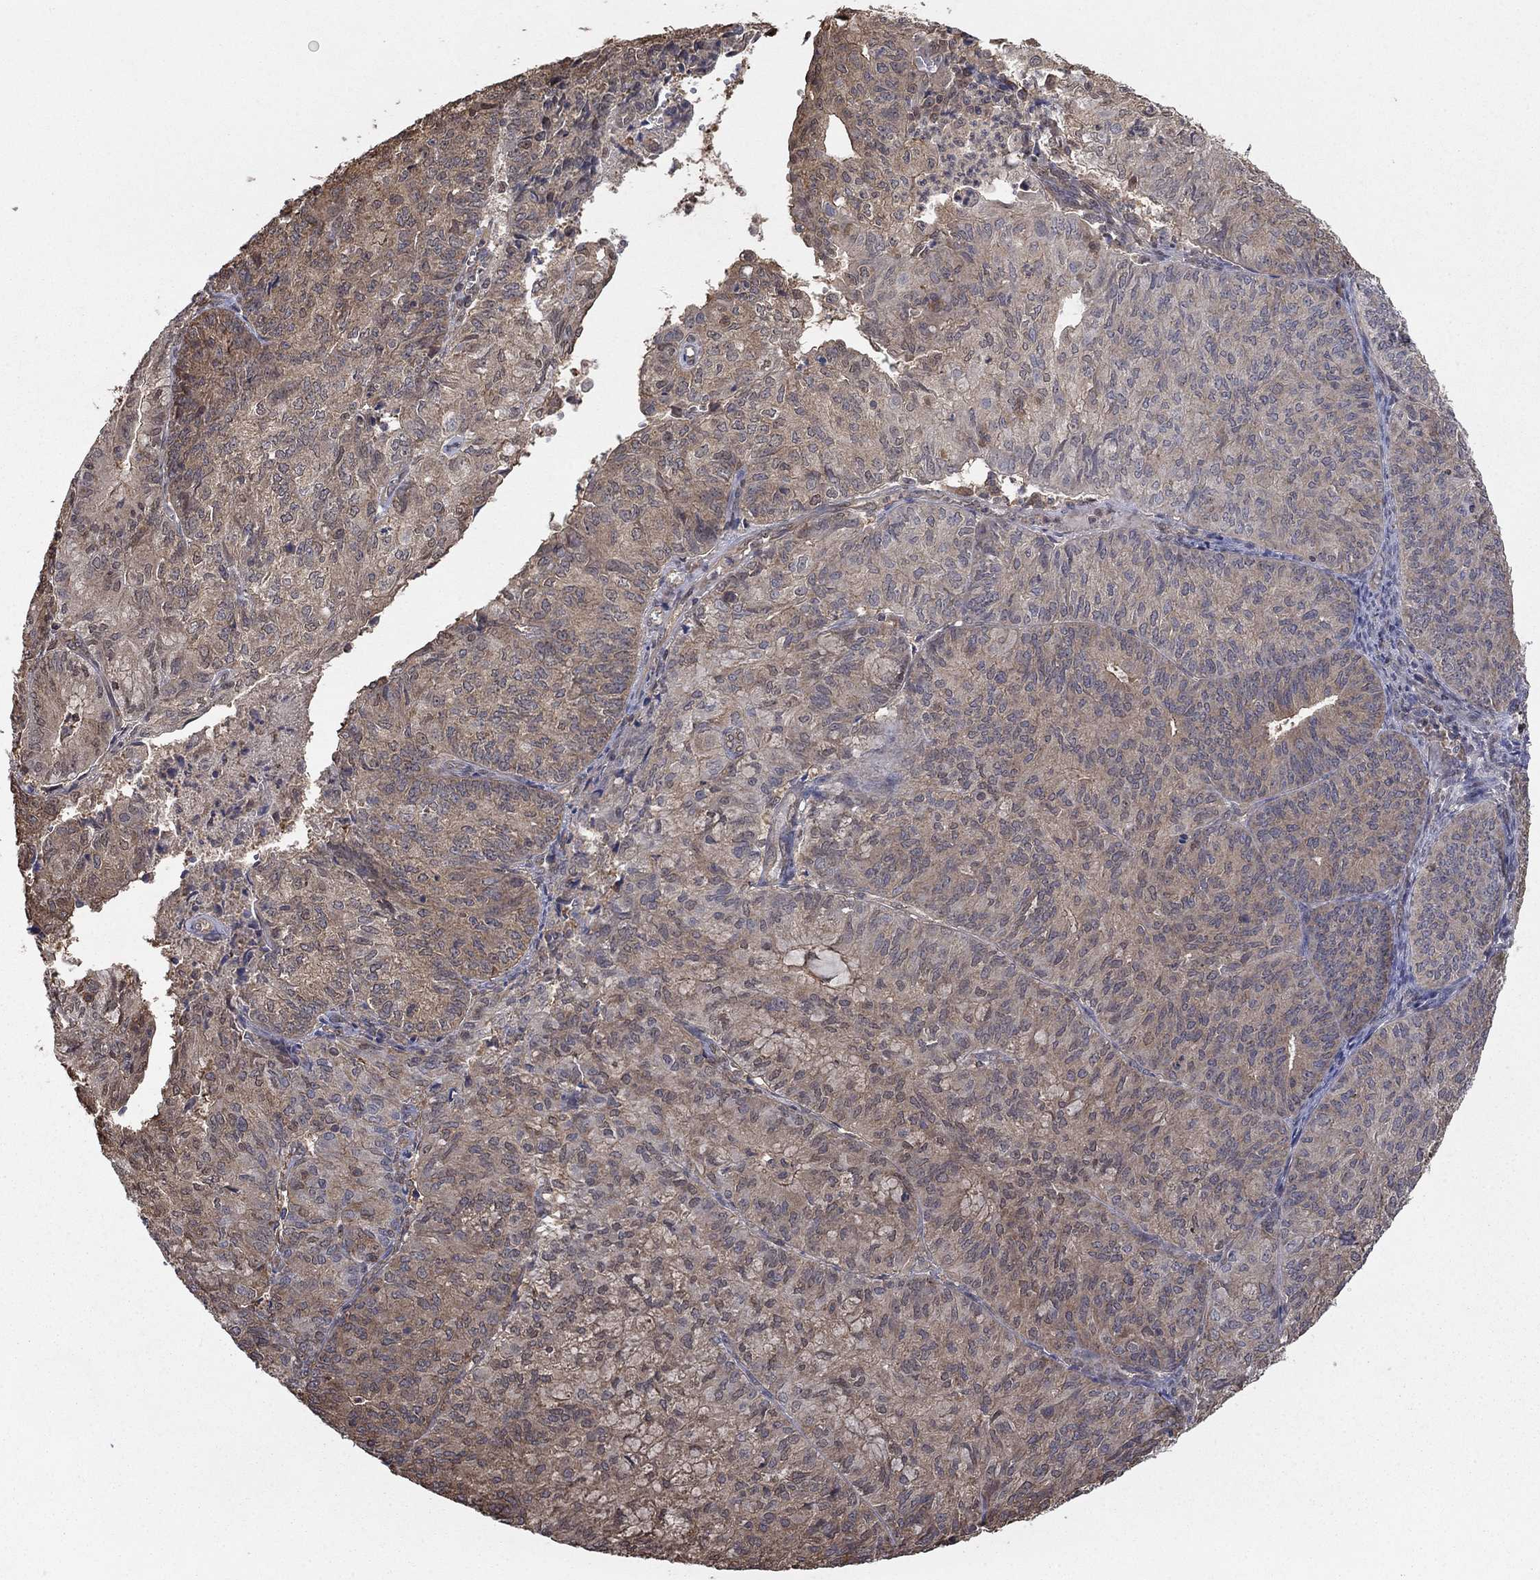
{"staining": {"intensity": "weak", "quantity": "25%-75%", "location": "cytoplasmic/membranous"}, "tissue": "endometrial cancer", "cell_type": "Tumor cells", "image_type": "cancer", "snomed": [{"axis": "morphology", "description": "Adenocarcinoma, NOS"}, {"axis": "topography", "description": "Endometrium"}], "caption": "A low amount of weak cytoplasmic/membranous positivity is present in approximately 25%-75% of tumor cells in endometrial cancer (adenocarcinoma) tissue.", "gene": "RNF114", "patient": {"sex": "female", "age": 82}}